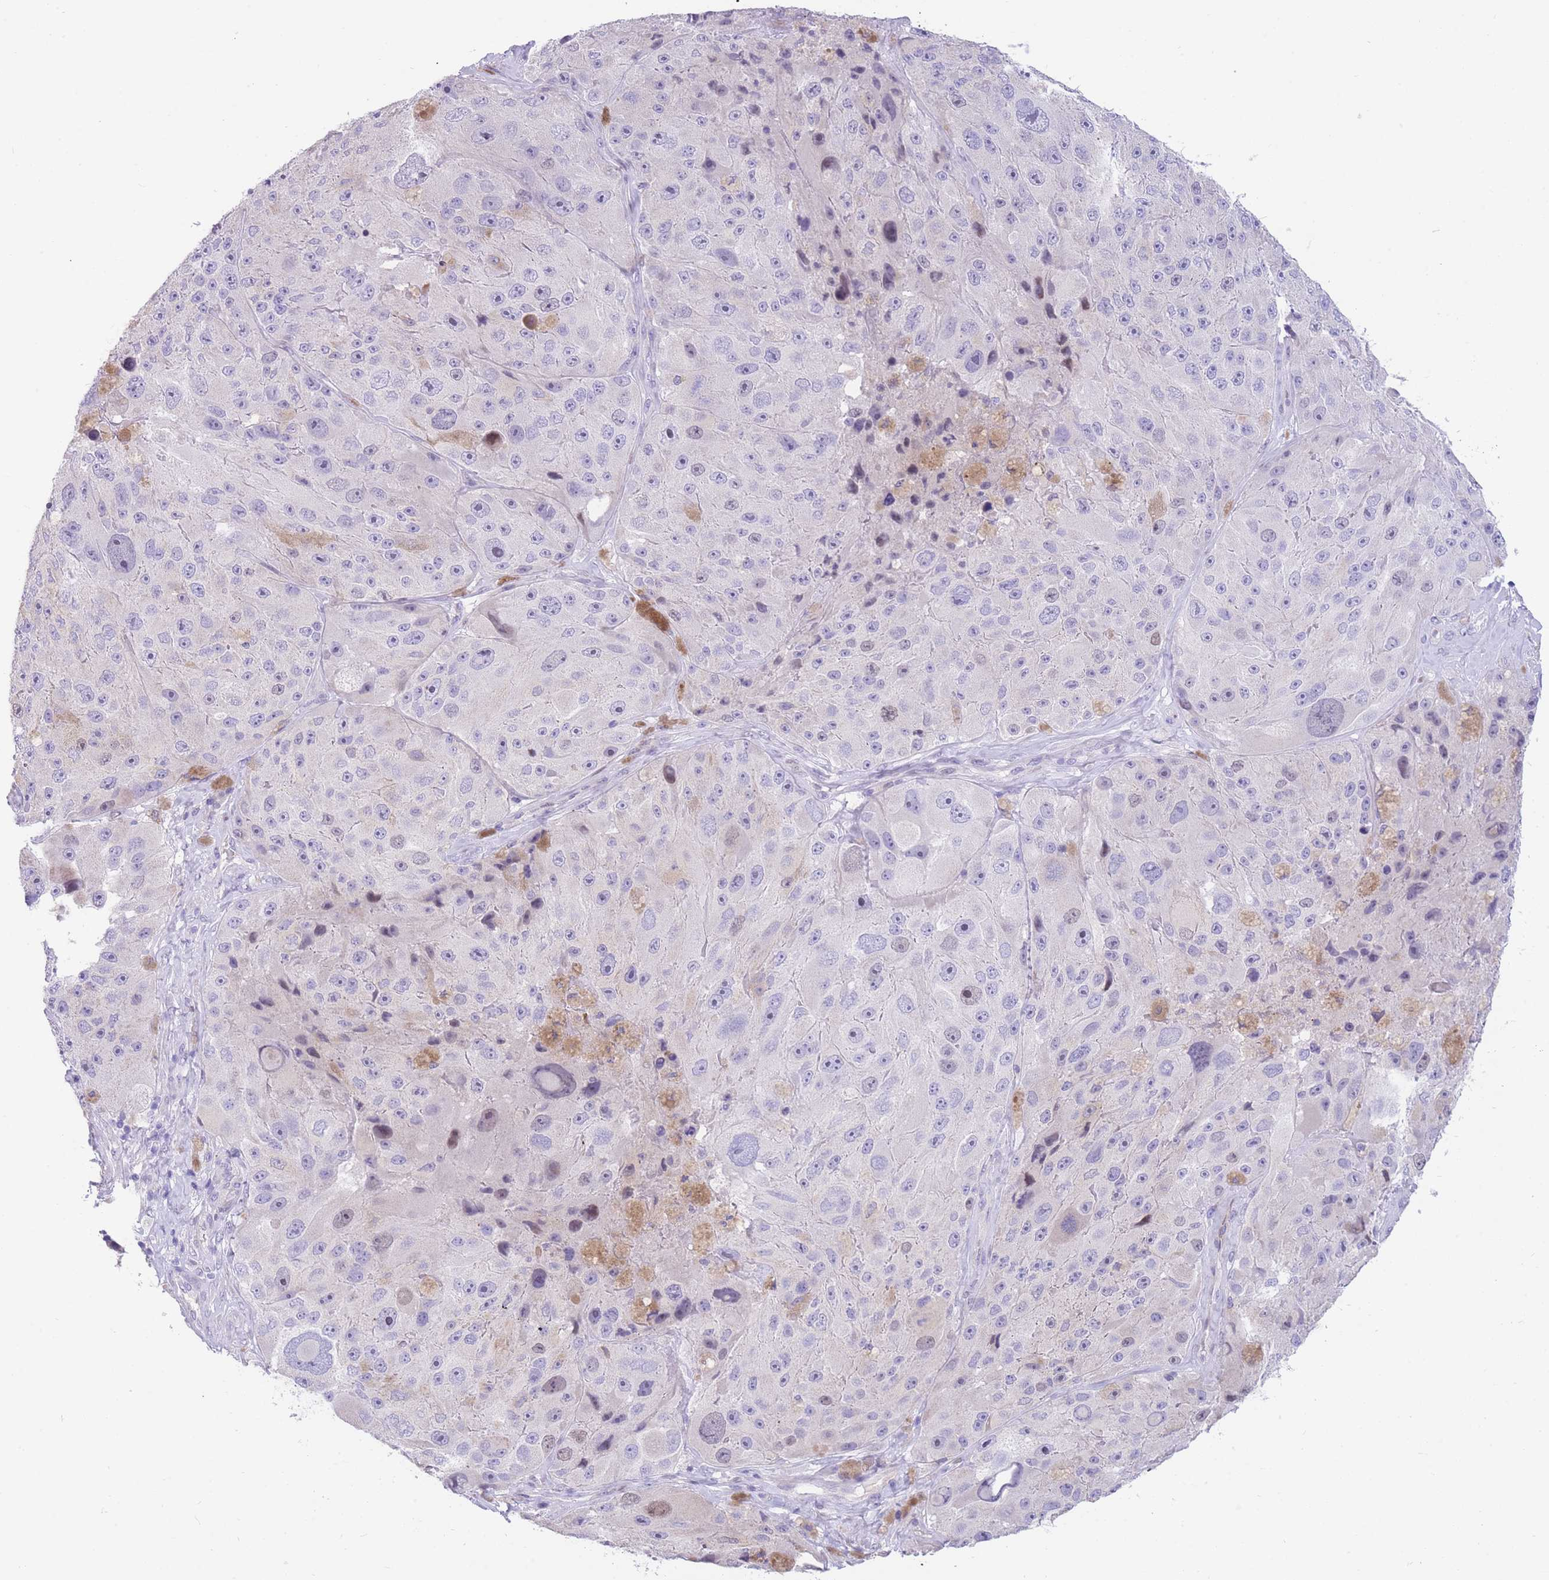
{"staining": {"intensity": "negative", "quantity": "none", "location": "none"}, "tissue": "melanoma", "cell_type": "Tumor cells", "image_type": "cancer", "snomed": [{"axis": "morphology", "description": "Malignant melanoma, Metastatic site"}, {"axis": "topography", "description": "Lymph node"}], "caption": "Immunohistochemistry (IHC) micrograph of malignant melanoma (metastatic site) stained for a protein (brown), which exhibits no expression in tumor cells.", "gene": "SHCBP1", "patient": {"sex": "male", "age": 62}}